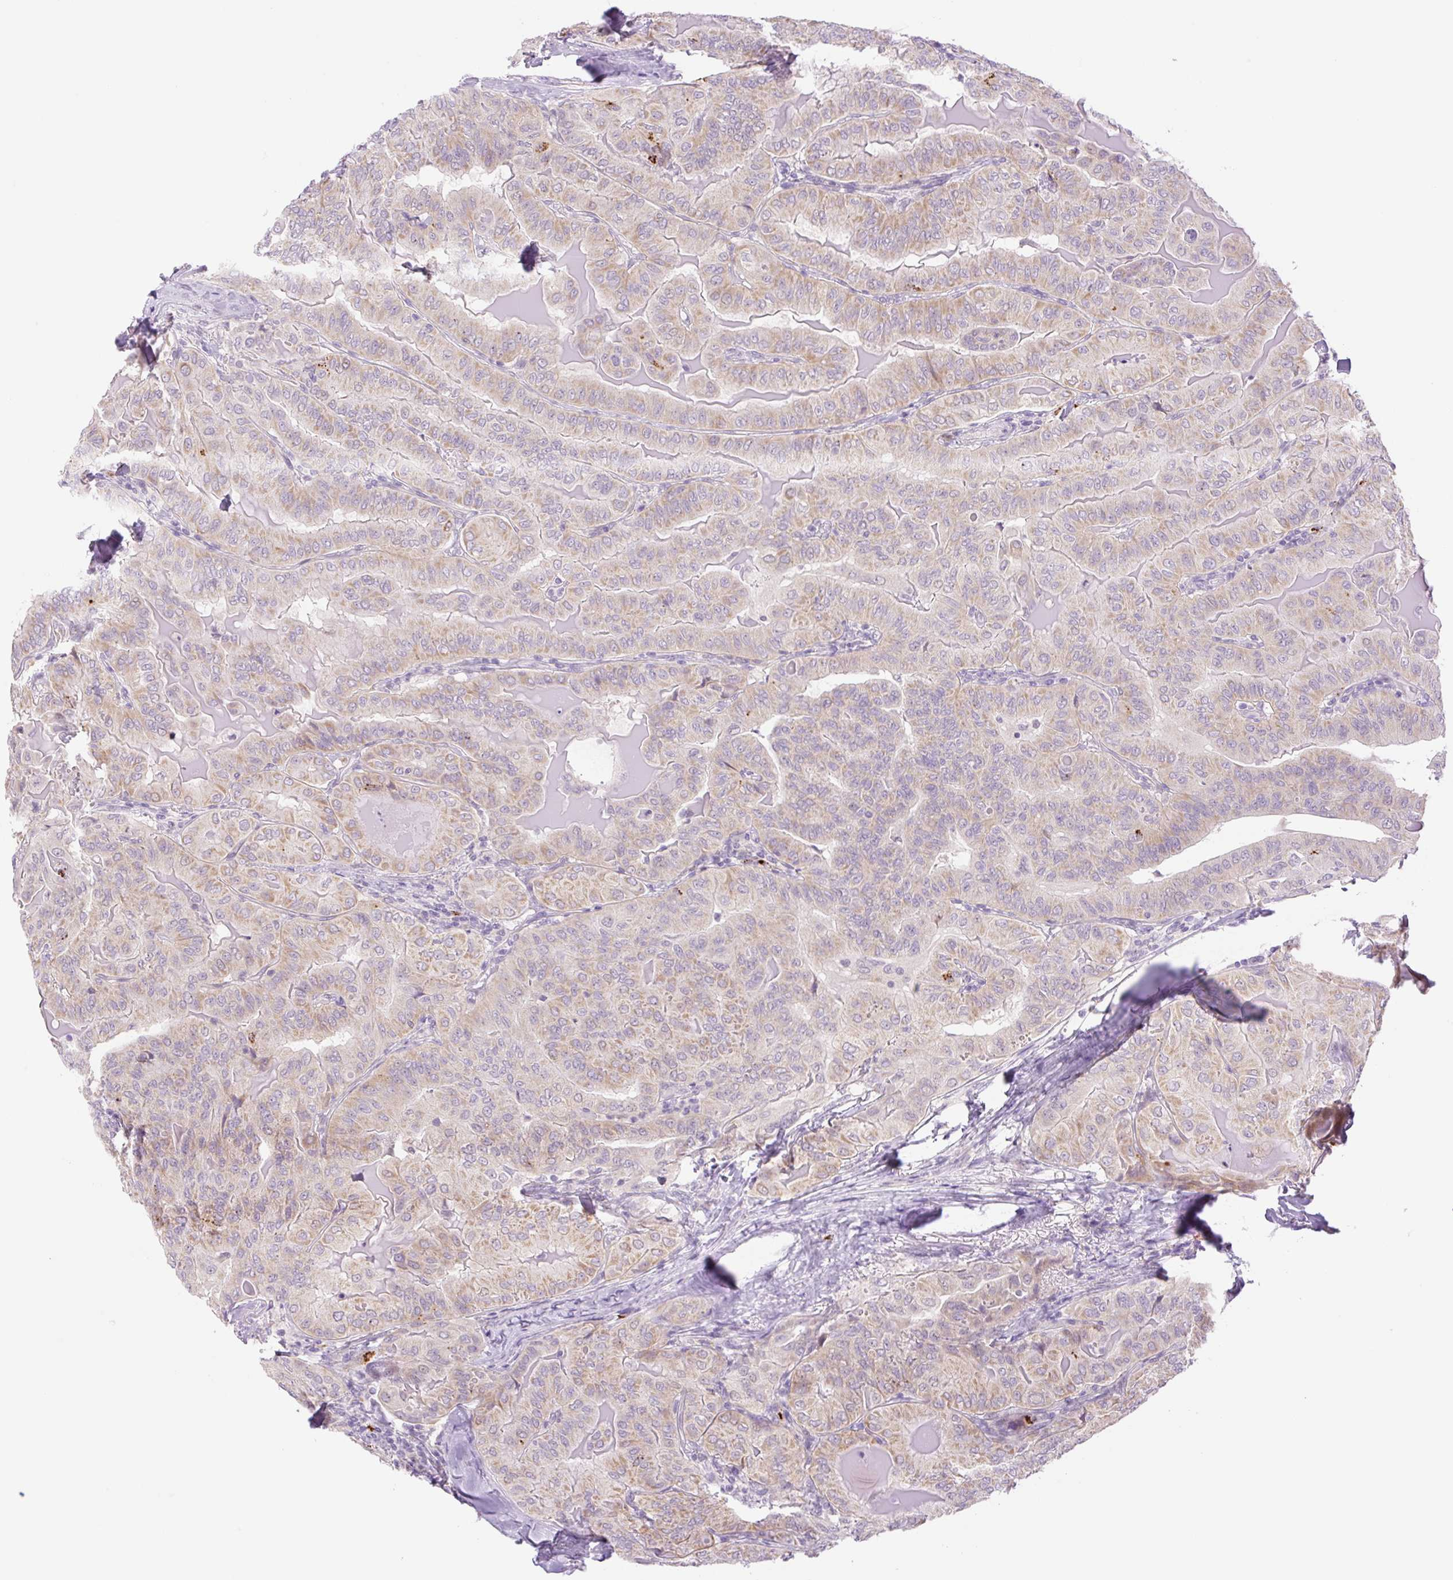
{"staining": {"intensity": "weak", "quantity": ">75%", "location": "cytoplasmic/membranous"}, "tissue": "thyroid cancer", "cell_type": "Tumor cells", "image_type": "cancer", "snomed": [{"axis": "morphology", "description": "Papillary adenocarcinoma, NOS"}, {"axis": "topography", "description": "Thyroid gland"}], "caption": "A brown stain highlights weak cytoplasmic/membranous staining of a protein in thyroid cancer tumor cells.", "gene": "SPRYD4", "patient": {"sex": "female", "age": 68}}